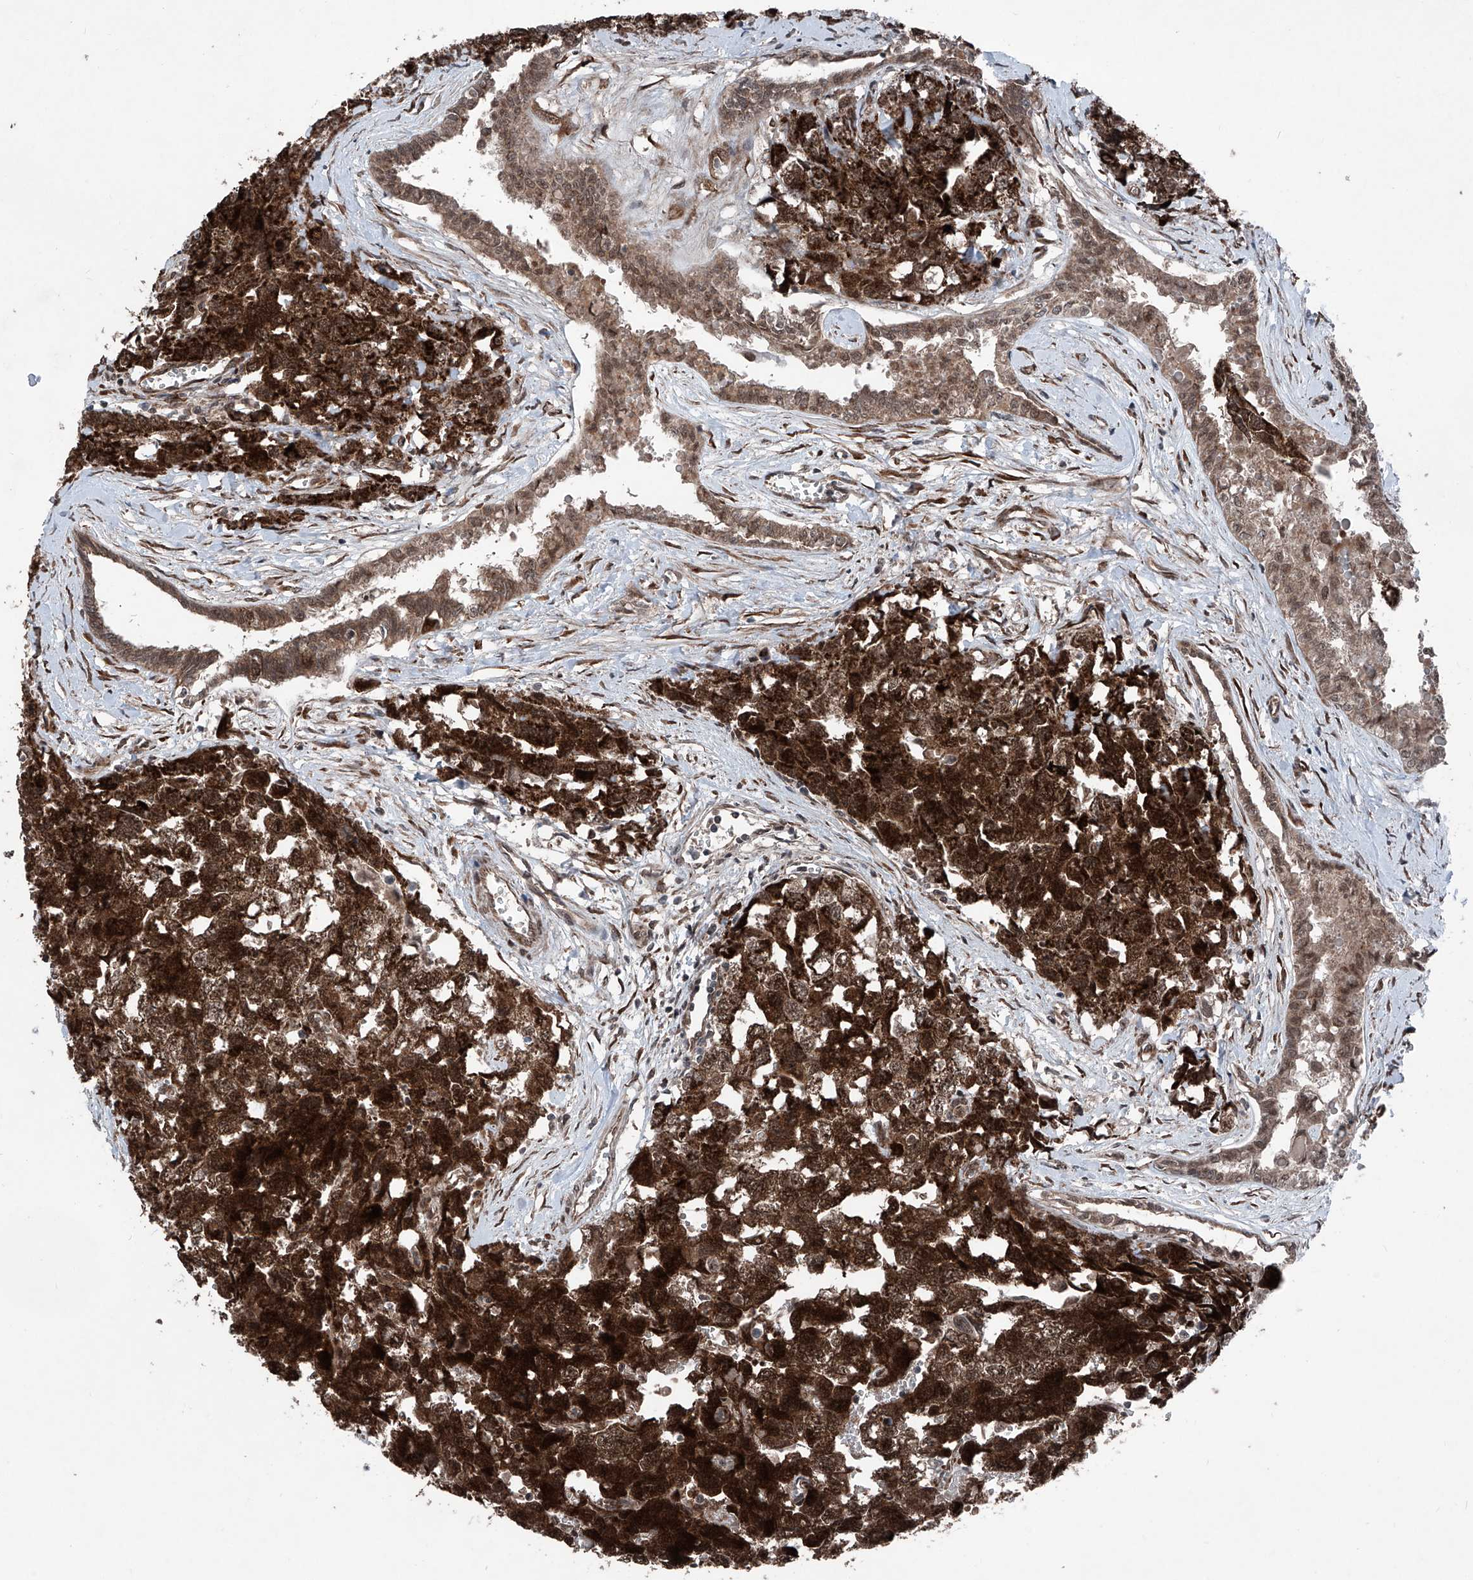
{"staining": {"intensity": "strong", "quantity": "25%-75%", "location": "cytoplasmic/membranous,nuclear"}, "tissue": "testis cancer", "cell_type": "Tumor cells", "image_type": "cancer", "snomed": [{"axis": "morphology", "description": "Carcinoma, Embryonal, NOS"}, {"axis": "topography", "description": "Testis"}], "caption": "Testis cancer stained for a protein (brown) exhibits strong cytoplasmic/membranous and nuclear positive positivity in approximately 25%-75% of tumor cells.", "gene": "COA7", "patient": {"sex": "male", "age": 31}}